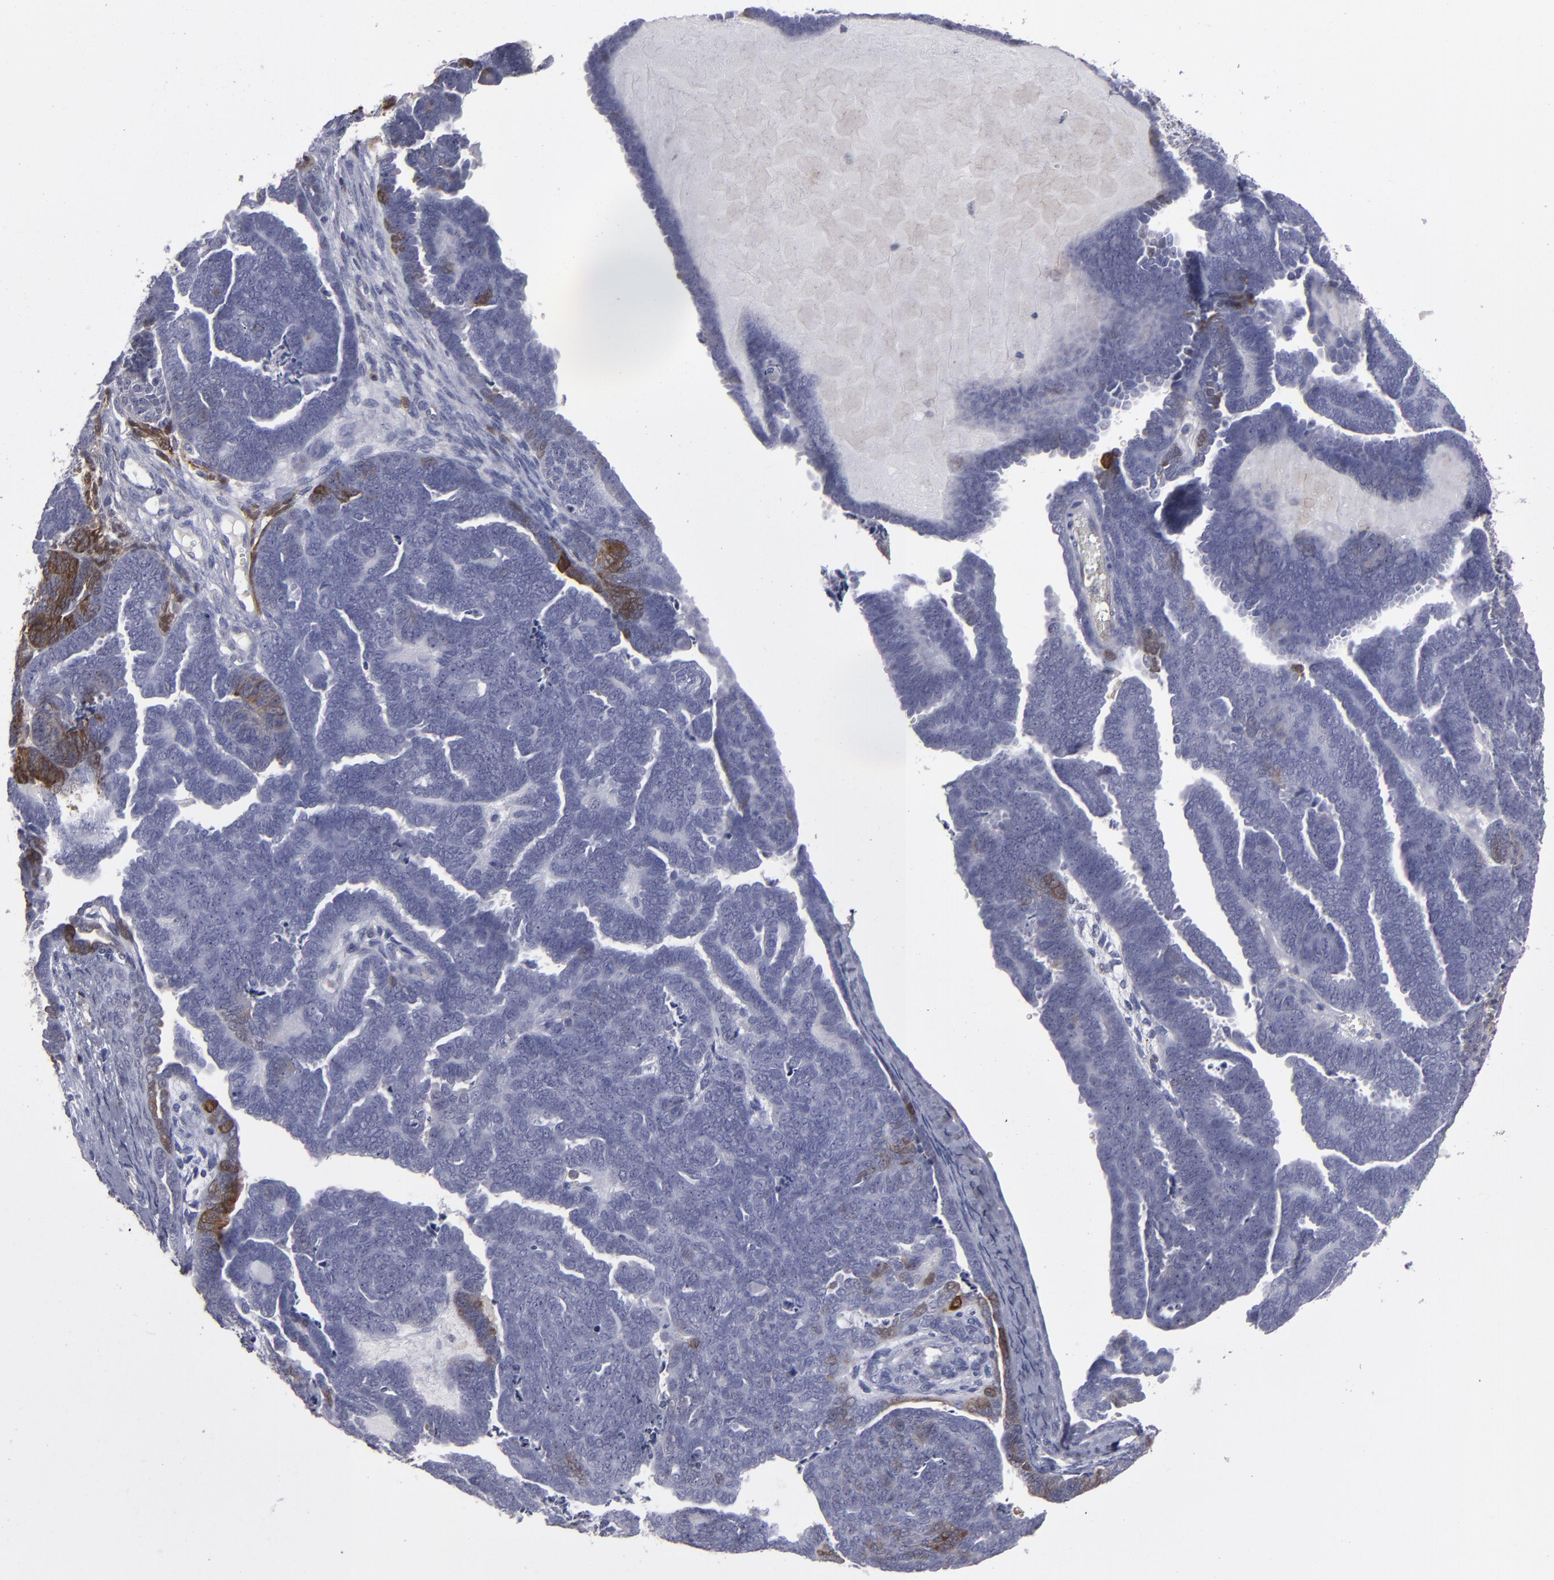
{"staining": {"intensity": "moderate", "quantity": "<25%", "location": "cytoplasmic/membranous"}, "tissue": "endometrial cancer", "cell_type": "Tumor cells", "image_type": "cancer", "snomed": [{"axis": "morphology", "description": "Neoplasm, malignant, NOS"}, {"axis": "topography", "description": "Endometrium"}], "caption": "Immunohistochemical staining of endometrial cancer (neoplasm (malignant)) demonstrates low levels of moderate cytoplasmic/membranous expression in approximately <25% of tumor cells. Ihc stains the protein in brown and the nuclei are stained blue.", "gene": "SEMA3G", "patient": {"sex": "female", "age": 74}}